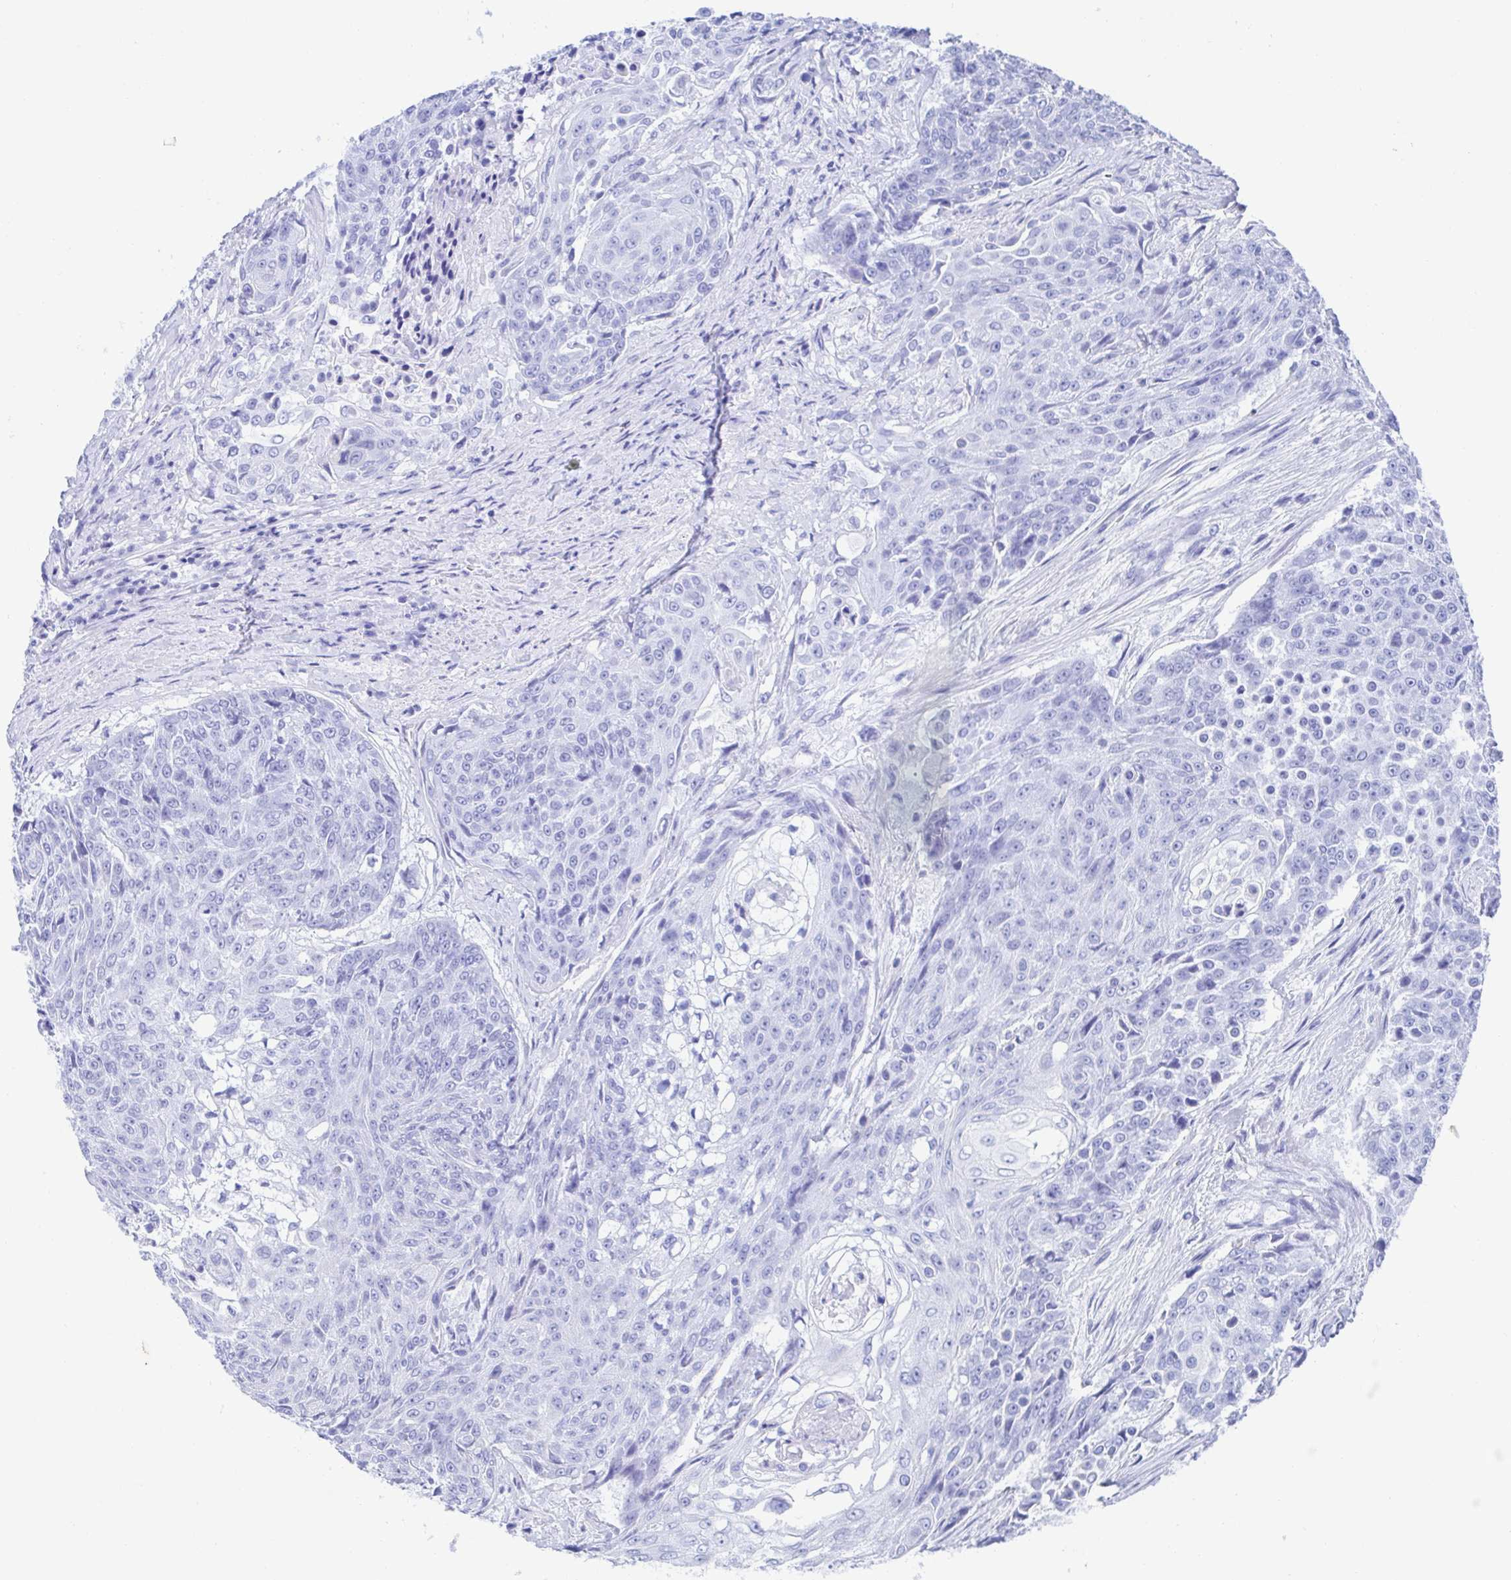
{"staining": {"intensity": "negative", "quantity": "none", "location": "none"}, "tissue": "urothelial cancer", "cell_type": "Tumor cells", "image_type": "cancer", "snomed": [{"axis": "morphology", "description": "Urothelial carcinoma, High grade"}, {"axis": "topography", "description": "Urinary bladder"}], "caption": "Immunohistochemistry (IHC) photomicrograph of neoplastic tissue: urothelial carcinoma (high-grade) stained with DAB displays no significant protein expression in tumor cells. (IHC, brightfield microscopy, high magnification).", "gene": "CDH2", "patient": {"sex": "female", "age": 63}}